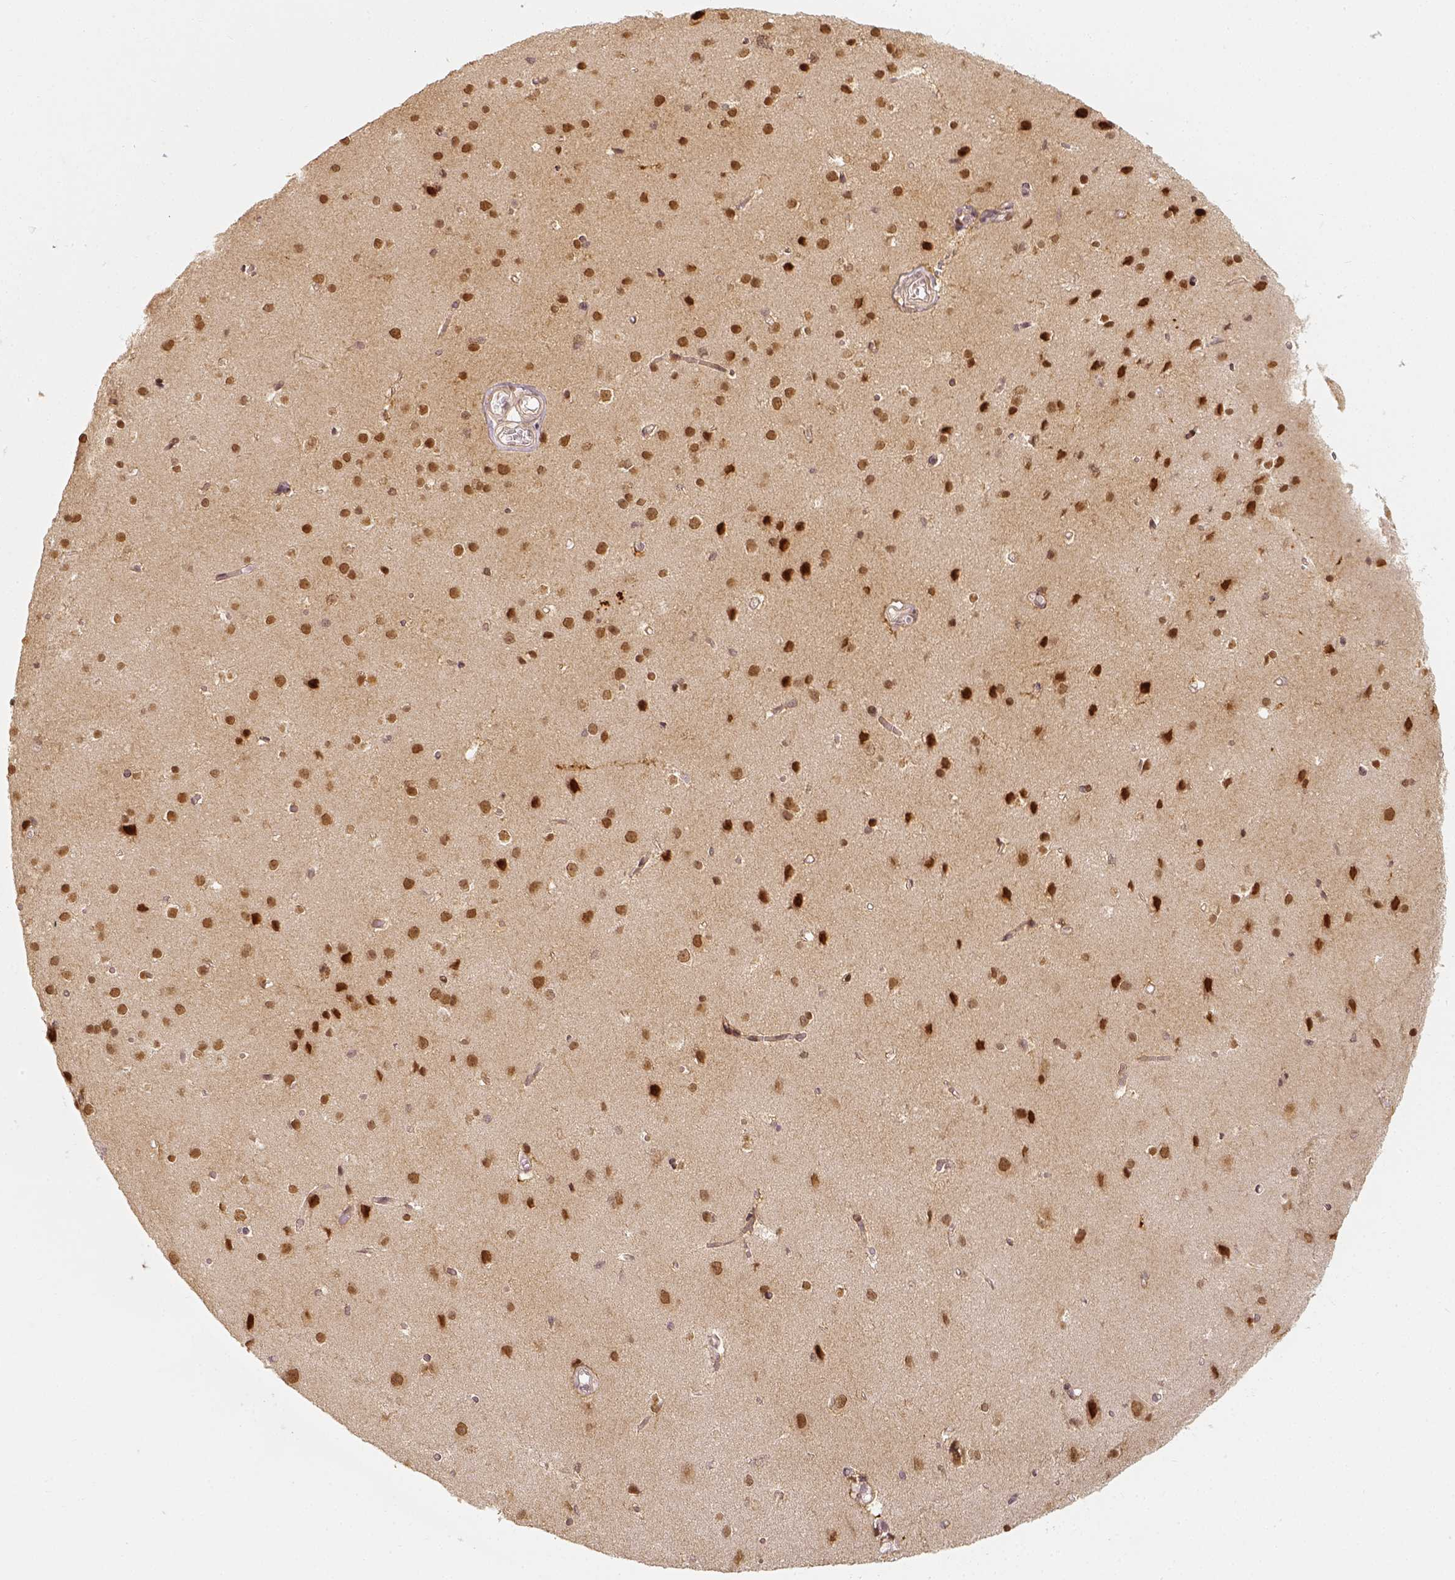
{"staining": {"intensity": "negative", "quantity": "none", "location": "none"}, "tissue": "cerebral cortex", "cell_type": "Endothelial cells", "image_type": "normal", "snomed": [{"axis": "morphology", "description": "Normal tissue, NOS"}, {"axis": "topography", "description": "Cerebral cortex"}], "caption": "This is an immunohistochemistry (IHC) histopathology image of benign cerebral cortex. There is no positivity in endothelial cells.", "gene": "ZMAT3", "patient": {"sex": "male", "age": 37}}